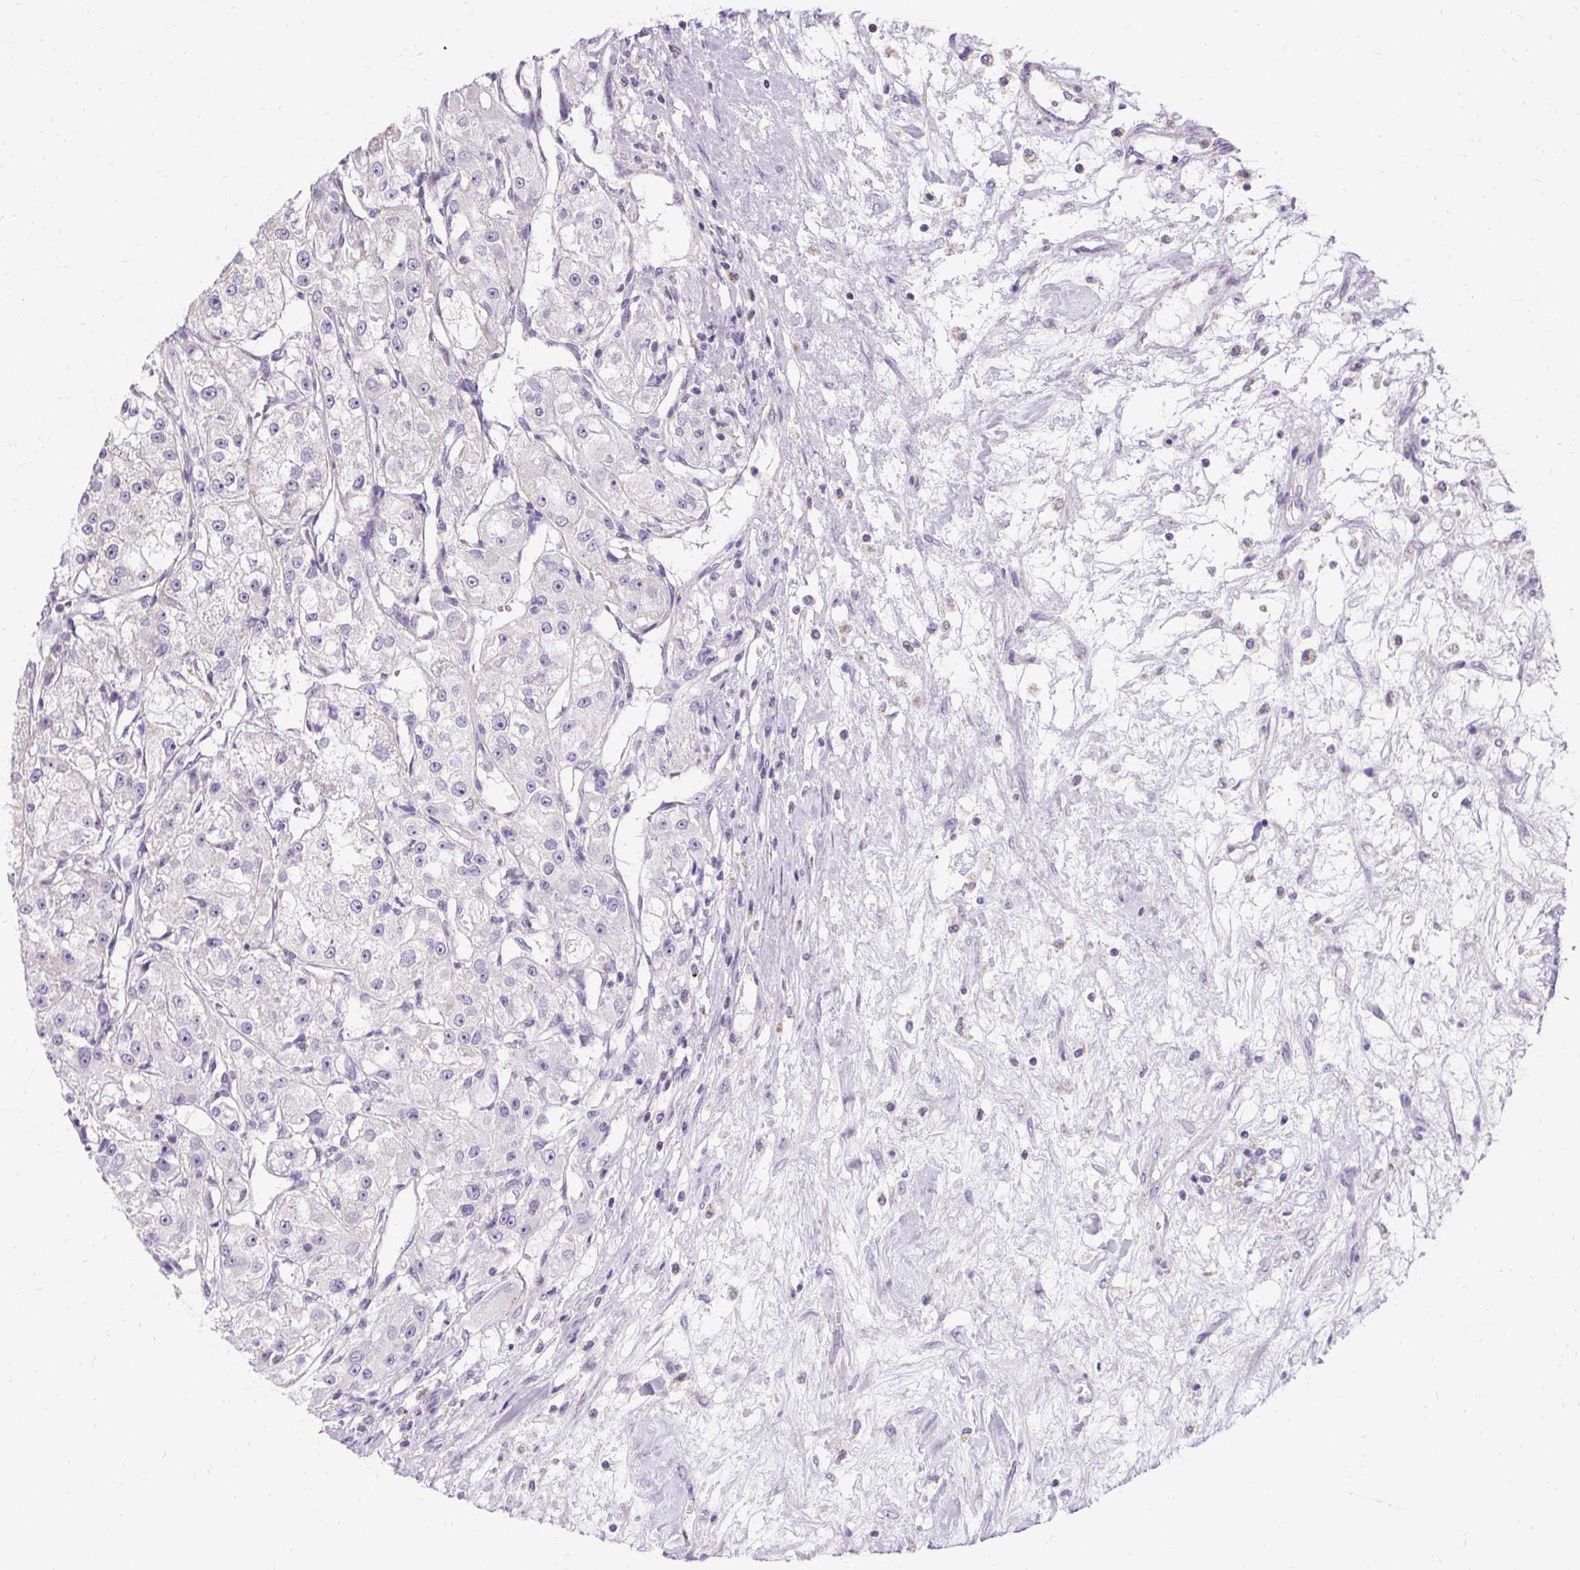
{"staining": {"intensity": "negative", "quantity": "none", "location": "none"}, "tissue": "renal cancer", "cell_type": "Tumor cells", "image_type": "cancer", "snomed": [{"axis": "morphology", "description": "Adenocarcinoma, NOS"}, {"axis": "topography", "description": "Kidney"}], "caption": "IHC photomicrograph of human renal adenocarcinoma stained for a protein (brown), which shows no staining in tumor cells. (Brightfield microscopy of DAB (3,3'-diaminobenzidine) IHC at high magnification).", "gene": "ASGR2", "patient": {"sex": "female", "age": 63}}